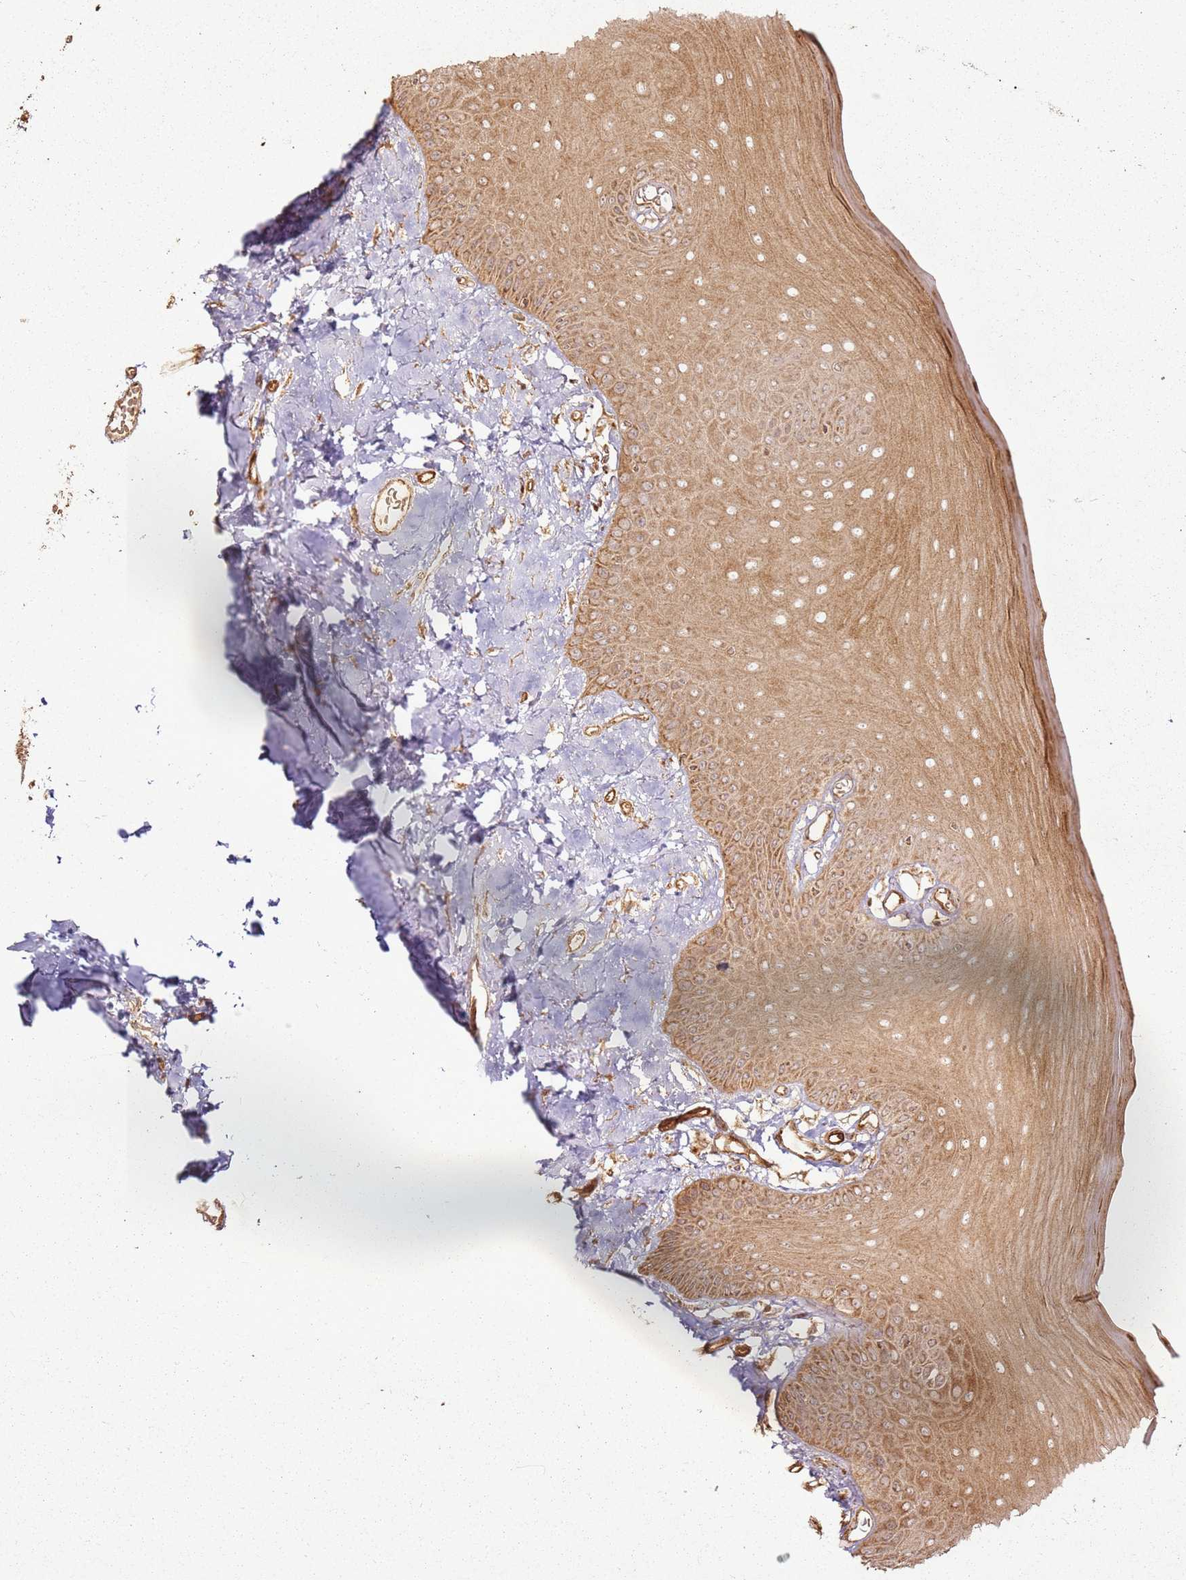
{"staining": {"intensity": "moderate", "quantity": ">75%", "location": "cytoplasmic/membranous"}, "tissue": "oral mucosa", "cell_type": "Squamous epithelial cells", "image_type": "normal", "snomed": [{"axis": "morphology", "description": "Normal tissue, NOS"}, {"axis": "topography", "description": "Oral tissue"}], "caption": "A micrograph of human oral mucosa stained for a protein demonstrates moderate cytoplasmic/membranous brown staining in squamous epithelial cells.", "gene": "MRPS6", "patient": {"sex": "male", "age": 74}}